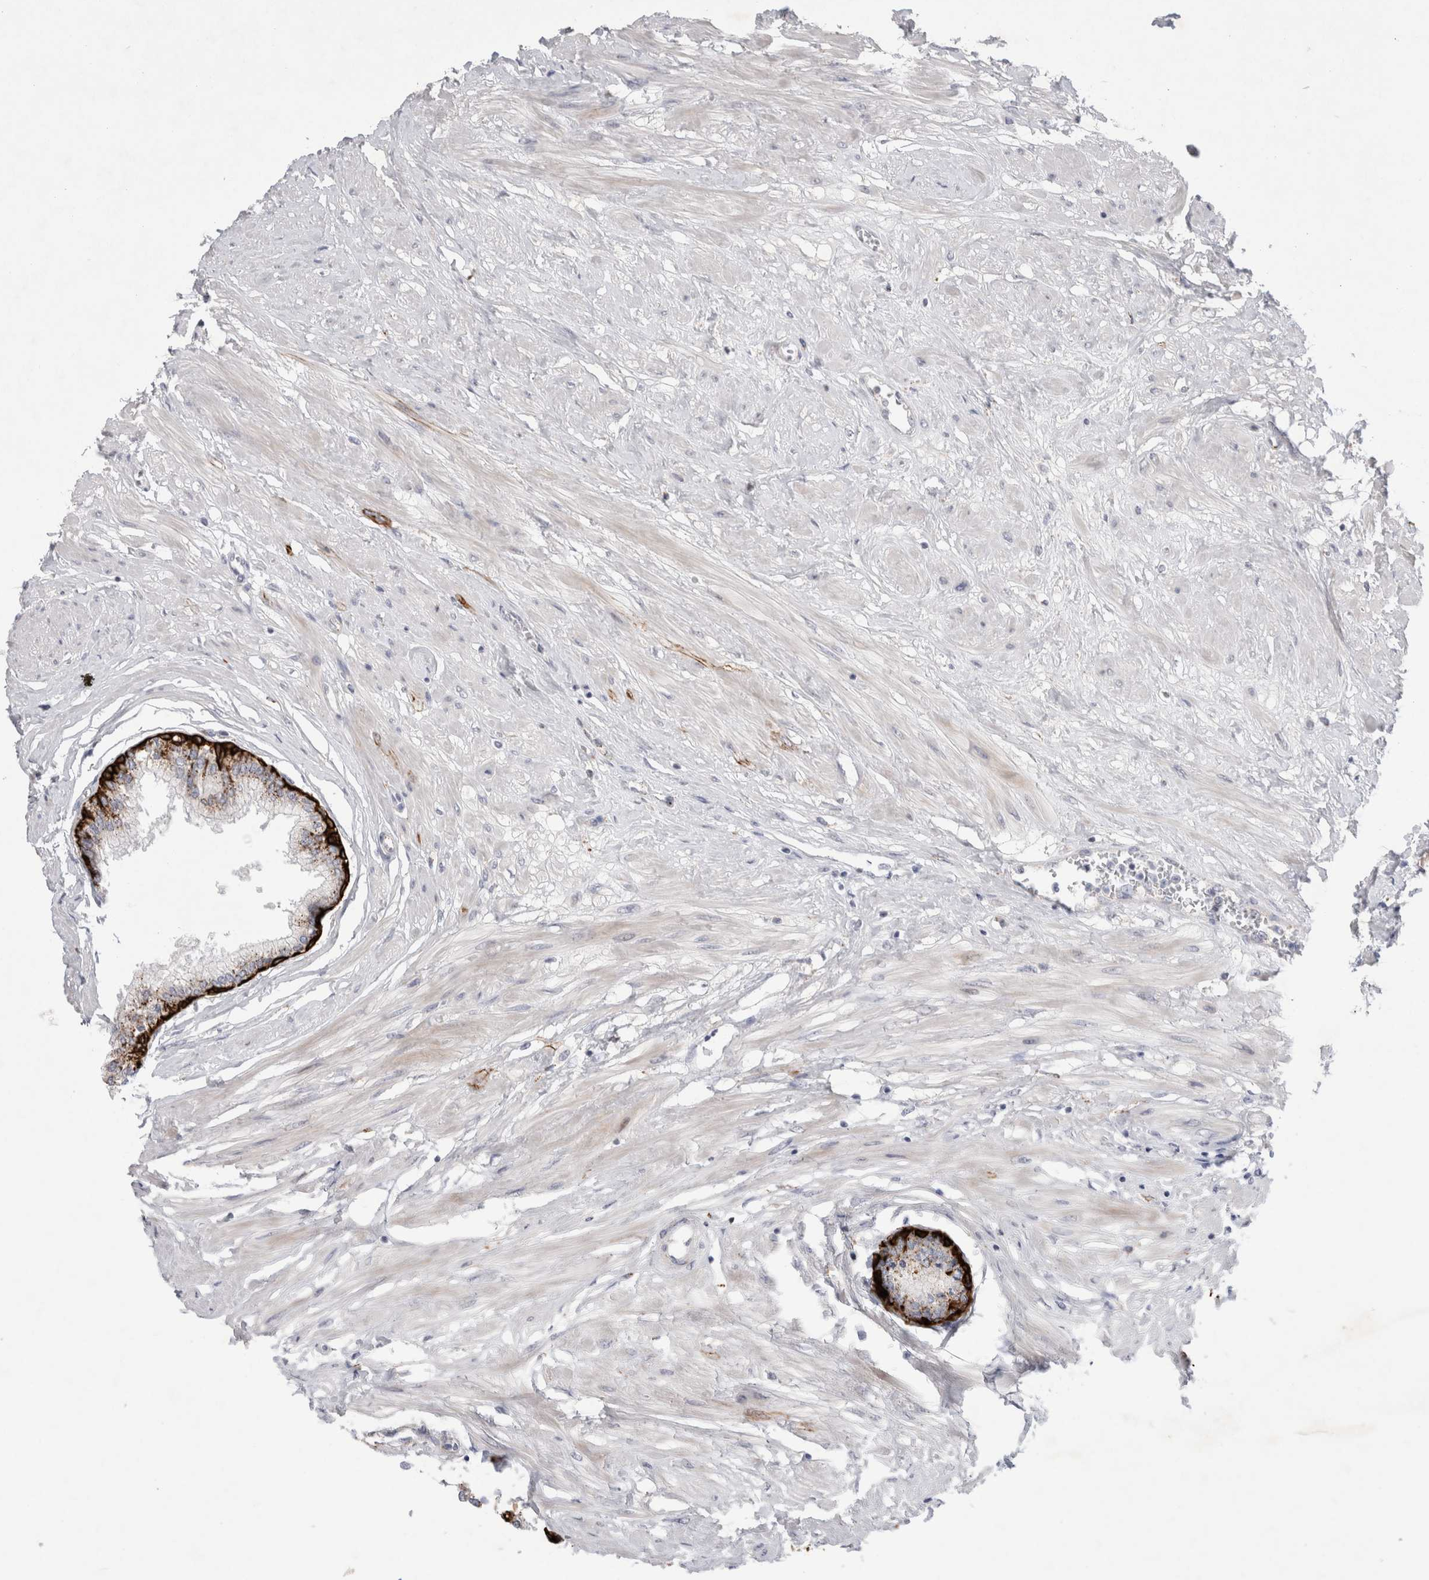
{"staining": {"intensity": "strong", "quantity": "25%-75%", "location": "cytoplasmic/membranous"}, "tissue": "seminal vesicle", "cell_type": "Glandular cells", "image_type": "normal", "snomed": [{"axis": "morphology", "description": "Normal tissue, NOS"}, {"axis": "topography", "description": "Prostate"}, {"axis": "topography", "description": "Seminal veicle"}], "caption": "IHC of unremarkable seminal vesicle reveals high levels of strong cytoplasmic/membranous staining in about 25%-75% of glandular cells.", "gene": "GAA", "patient": {"sex": "male", "age": 60}}